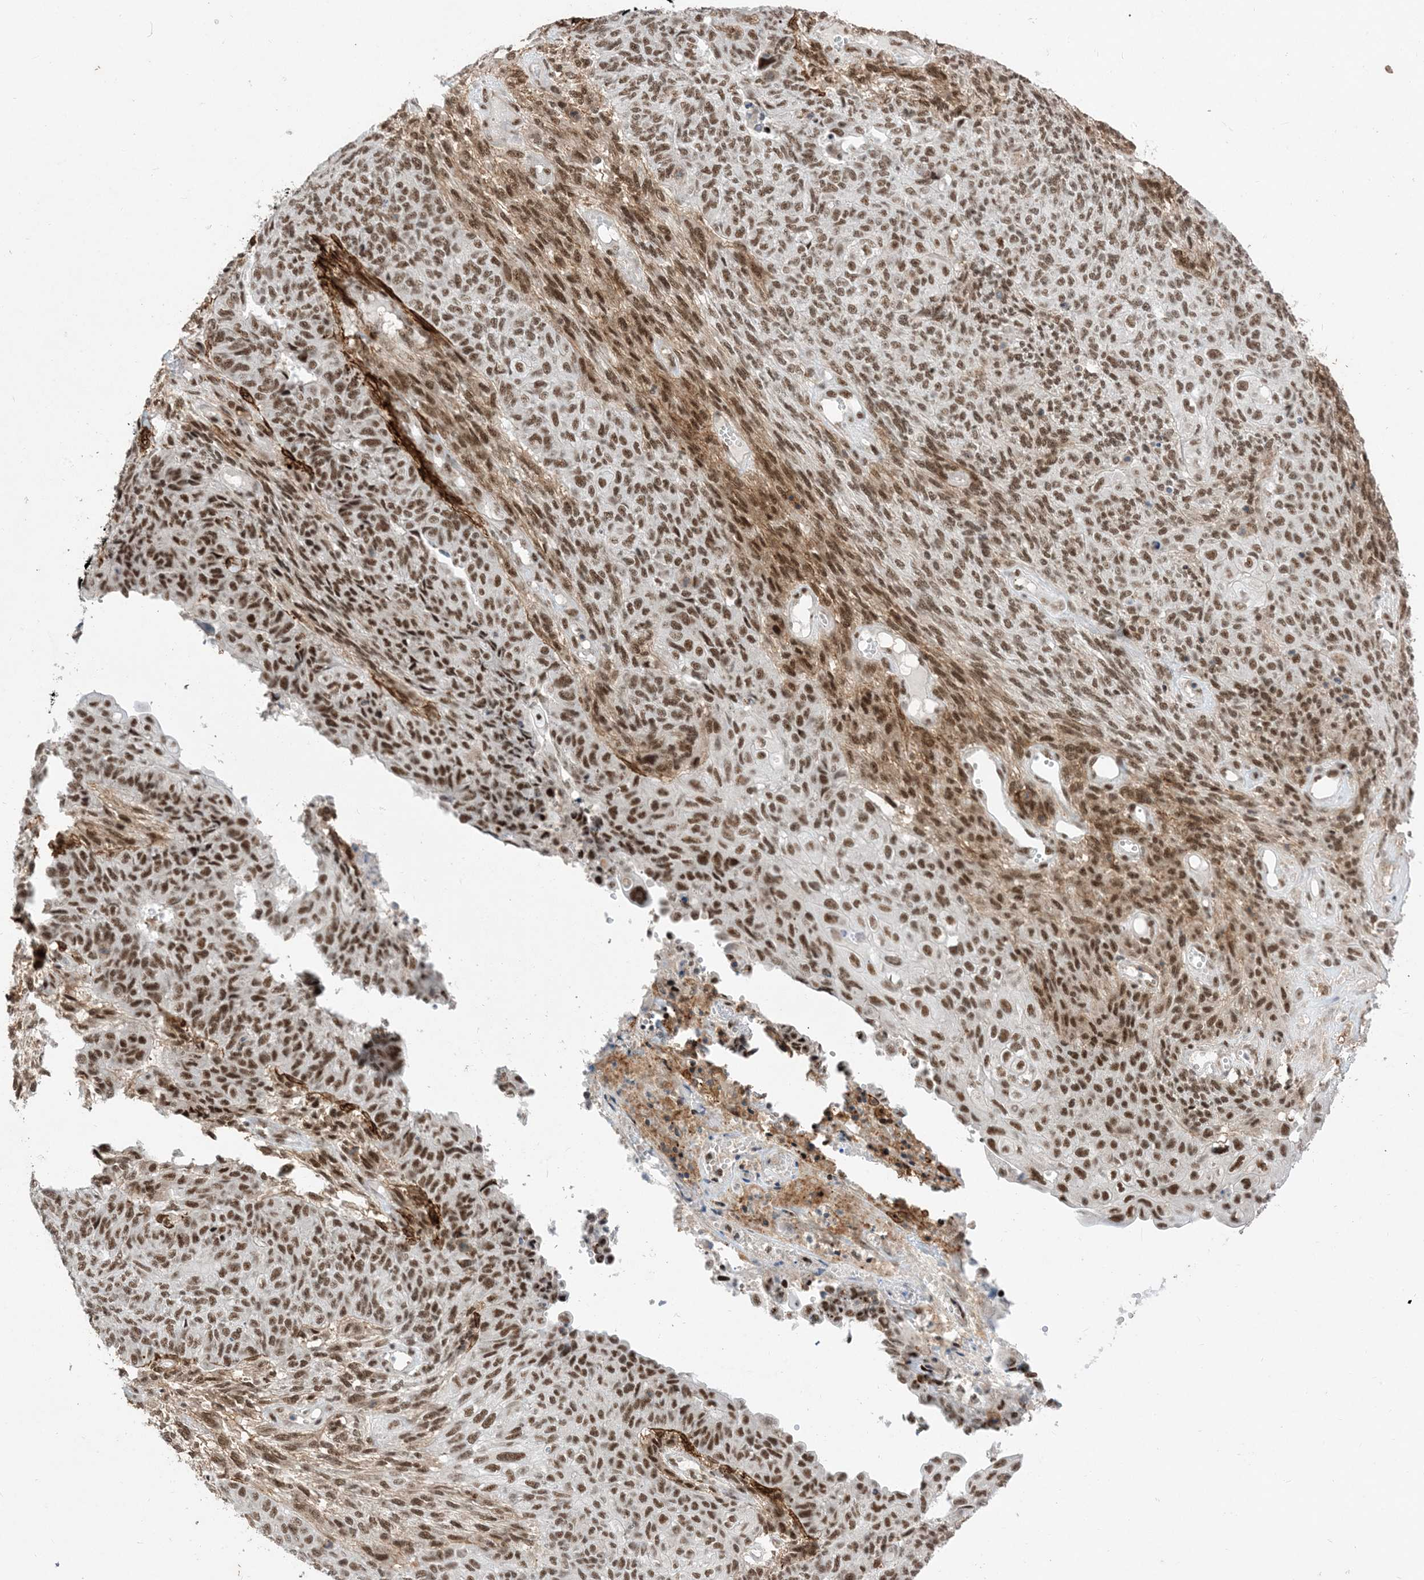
{"staining": {"intensity": "strong", "quantity": ">75%", "location": "cytoplasmic/membranous,nuclear"}, "tissue": "endometrial cancer", "cell_type": "Tumor cells", "image_type": "cancer", "snomed": [{"axis": "morphology", "description": "Adenocarcinoma, NOS"}, {"axis": "topography", "description": "Endometrium"}], "caption": "IHC histopathology image of neoplastic tissue: endometrial cancer (adenocarcinoma) stained using immunohistochemistry (IHC) displays high levels of strong protein expression localized specifically in the cytoplasmic/membranous and nuclear of tumor cells, appearing as a cytoplasmic/membranous and nuclear brown color.", "gene": "SF3A3", "patient": {"sex": "female", "age": 32}}